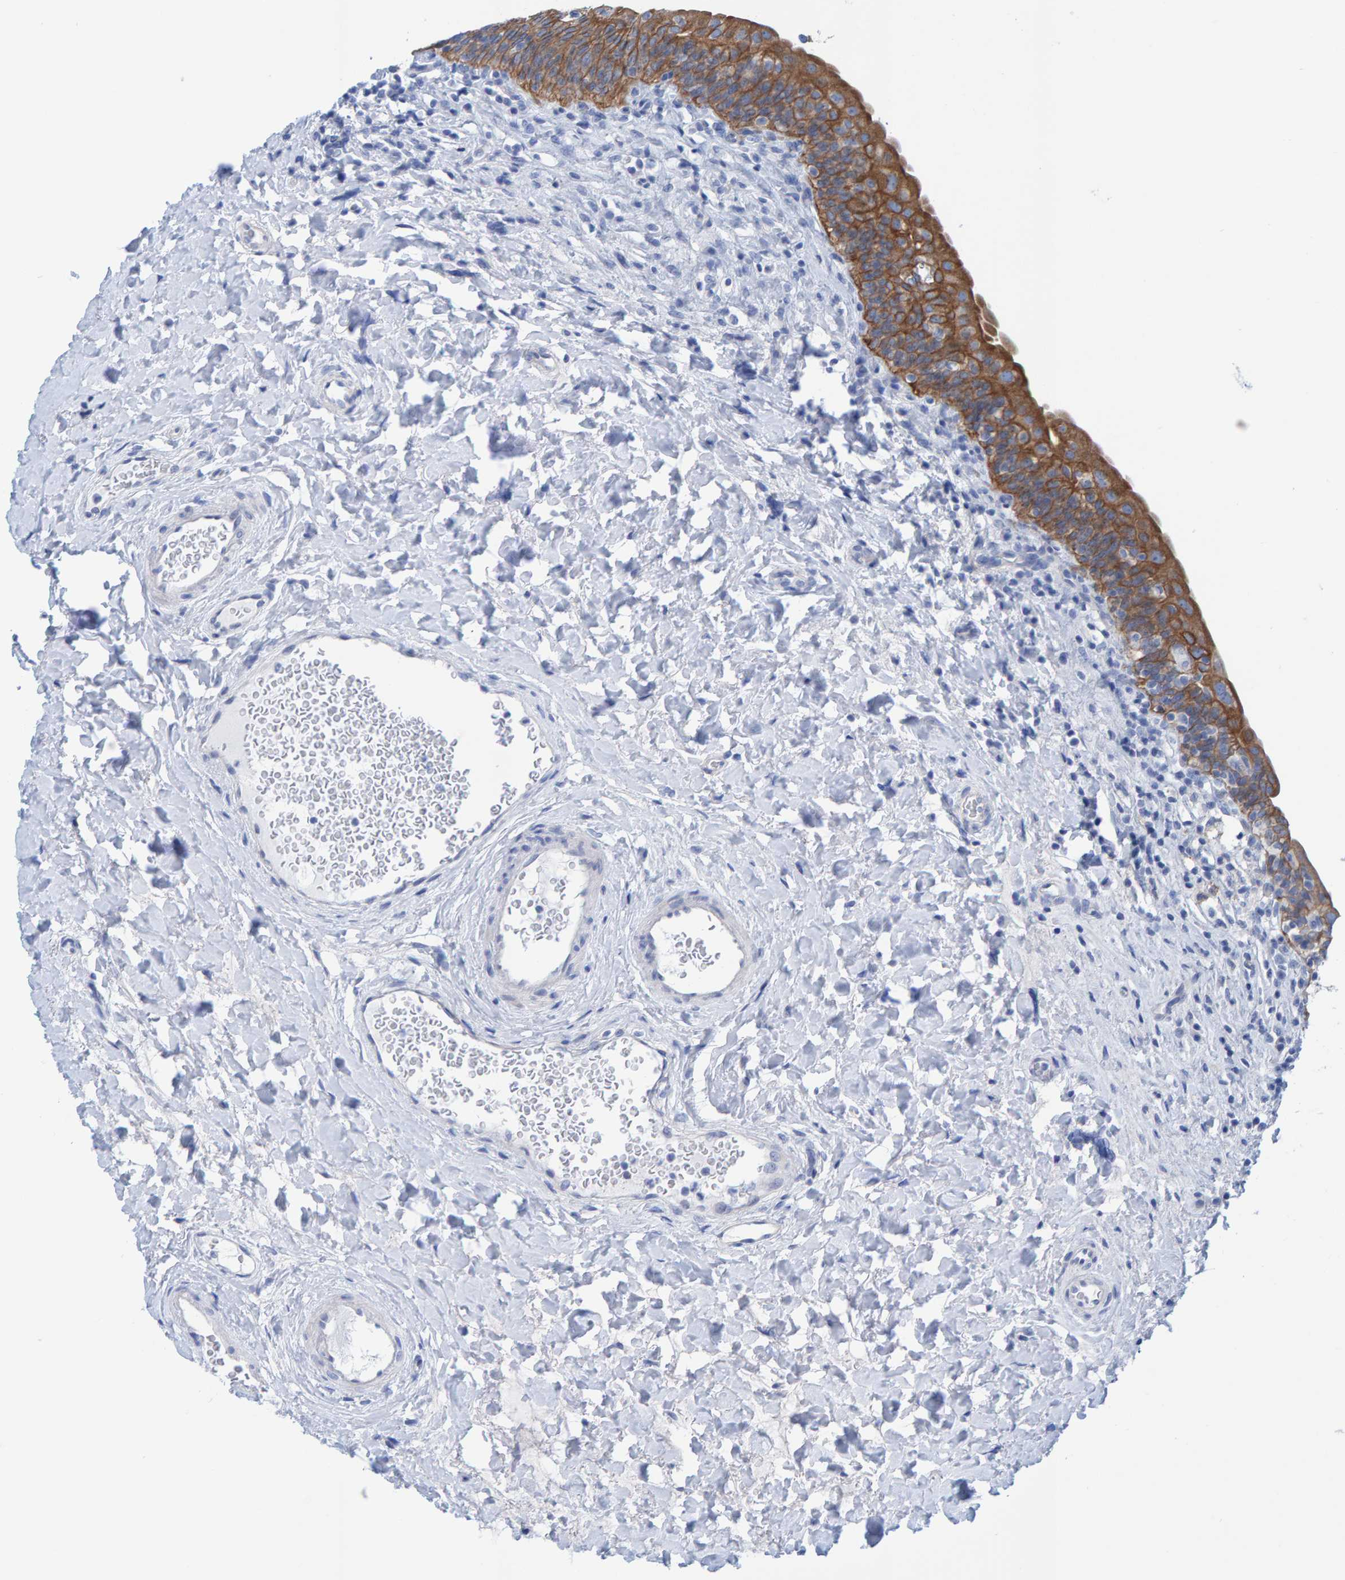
{"staining": {"intensity": "moderate", "quantity": ">75%", "location": "cytoplasmic/membranous"}, "tissue": "urinary bladder", "cell_type": "Urothelial cells", "image_type": "normal", "snomed": [{"axis": "morphology", "description": "Normal tissue, NOS"}, {"axis": "topography", "description": "Urinary bladder"}], "caption": "Moderate cytoplasmic/membranous positivity is present in approximately >75% of urothelial cells in normal urinary bladder.", "gene": "JAKMIP3", "patient": {"sex": "male", "age": 83}}